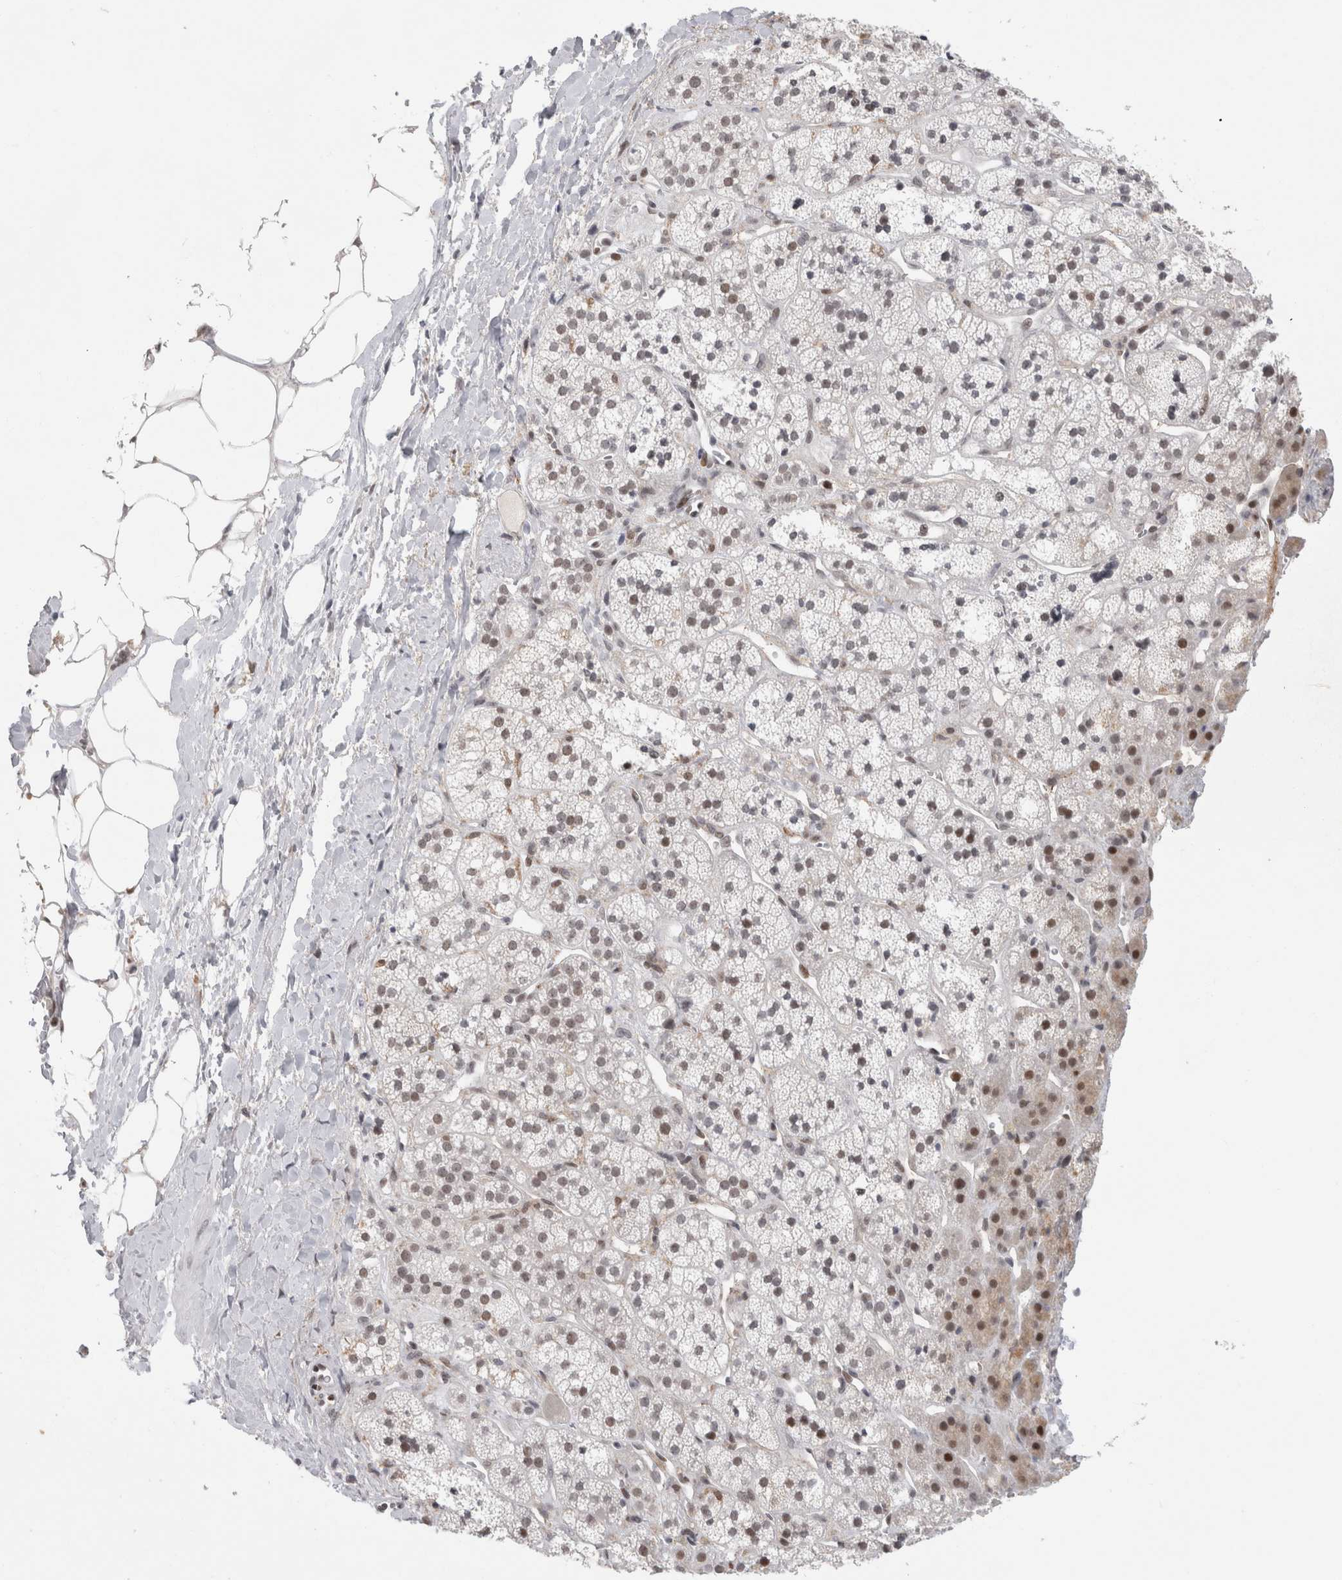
{"staining": {"intensity": "moderate", "quantity": "25%-75%", "location": "cytoplasmic/membranous,nuclear"}, "tissue": "adrenal gland", "cell_type": "Glandular cells", "image_type": "normal", "snomed": [{"axis": "morphology", "description": "Normal tissue, NOS"}, {"axis": "topography", "description": "Adrenal gland"}], "caption": "Immunohistochemistry (IHC) photomicrograph of unremarkable adrenal gland: adrenal gland stained using immunohistochemistry shows medium levels of moderate protein expression localized specifically in the cytoplasmic/membranous,nuclear of glandular cells, appearing as a cytoplasmic/membranous,nuclear brown color.", "gene": "SRARP", "patient": {"sex": "male", "age": 56}}